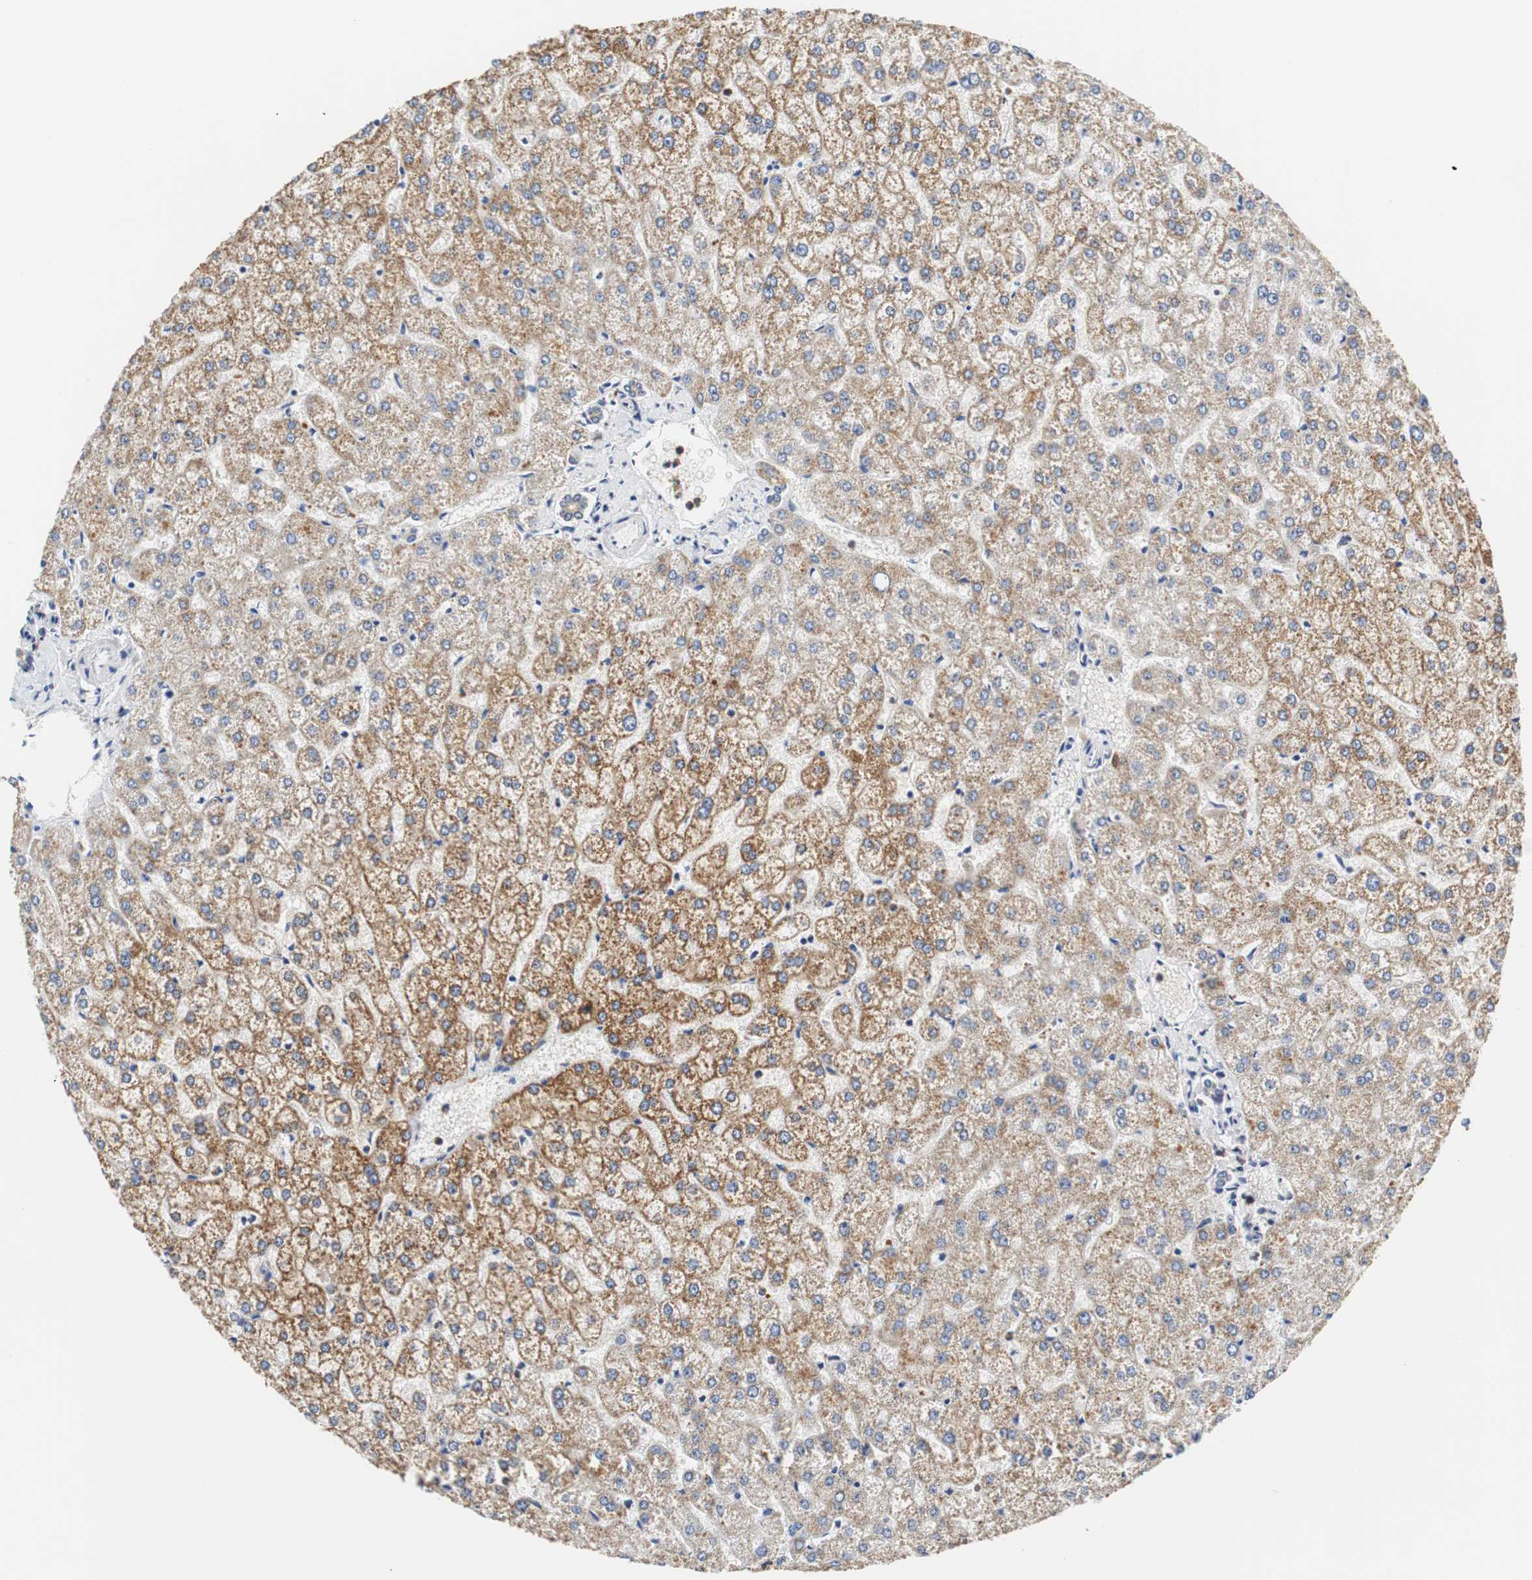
{"staining": {"intensity": "moderate", "quantity": ">75%", "location": "cytoplasmic/membranous"}, "tissue": "liver", "cell_type": "Cholangiocytes", "image_type": "normal", "snomed": [{"axis": "morphology", "description": "Normal tissue, NOS"}, {"axis": "topography", "description": "Liver"}], "caption": "DAB (3,3'-diaminobenzidine) immunohistochemical staining of benign human liver displays moderate cytoplasmic/membranous protein positivity in approximately >75% of cholangiocytes. Using DAB (3,3'-diaminobenzidine) (brown) and hematoxylin (blue) stains, captured at high magnification using brightfield microscopy.", "gene": "VAMP8", "patient": {"sex": "female", "age": 32}}